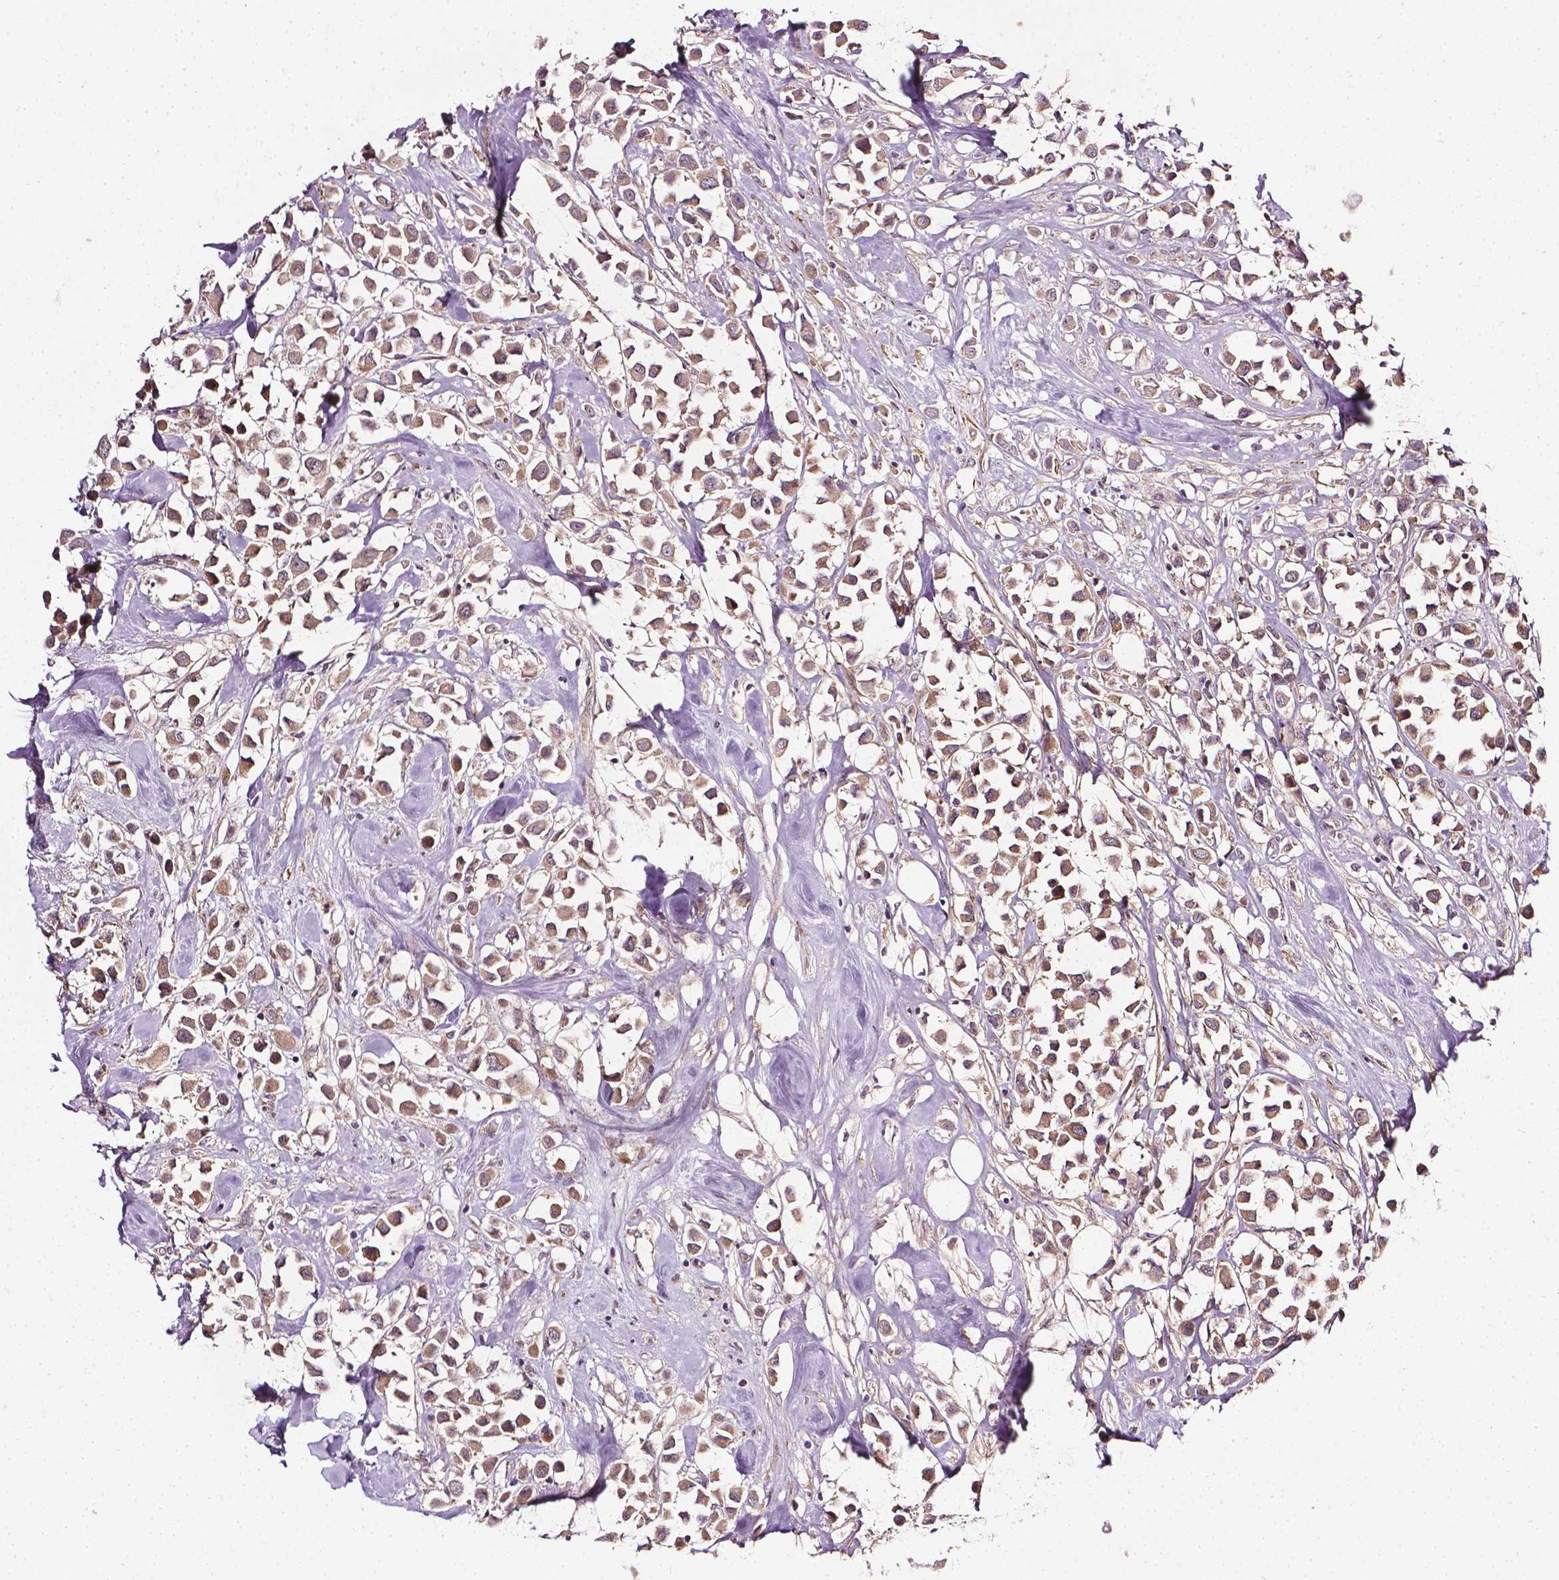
{"staining": {"intensity": "moderate", "quantity": ">75%", "location": "cytoplasmic/membranous"}, "tissue": "breast cancer", "cell_type": "Tumor cells", "image_type": "cancer", "snomed": [{"axis": "morphology", "description": "Duct carcinoma"}, {"axis": "topography", "description": "Breast"}], "caption": "Immunohistochemistry image of neoplastic tissue: breast cancer (infiltrating ductal carcinoma) stained using immunohistochemistry (IHC) shows medium levels of moderate protein expression localized specifically in the cytoplasmic/membranous of tumor cells, appearing as a cytoplasmic/membranous brown color.", "gene": "PRAG1", "patient": {"sex": "female", "age": 61}}